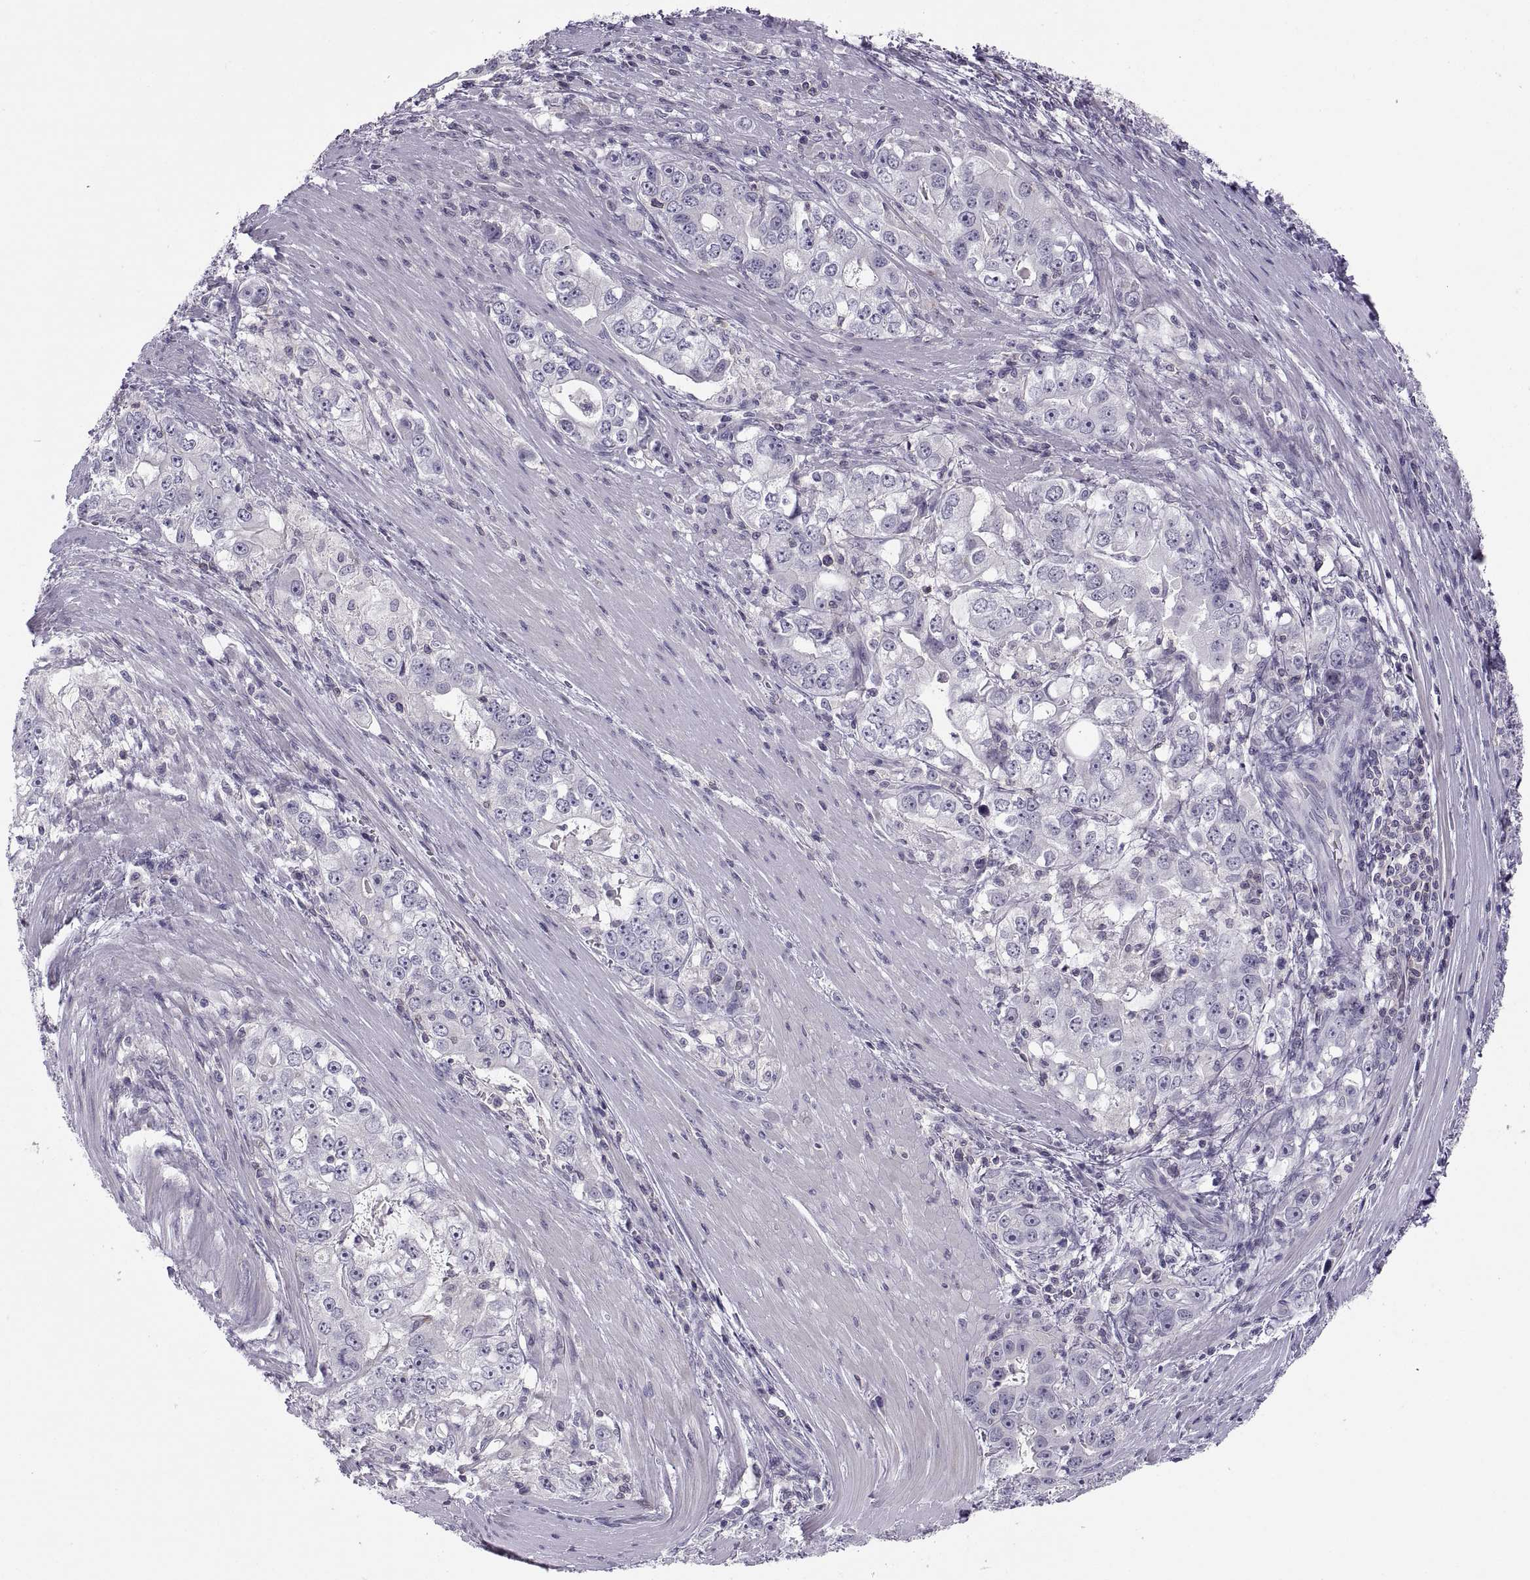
{"staining": {"intensity": "negative", "quantity": "none", "location": "none"}, "tissue": "stomach cancer", "cell_type": "Tumor cells", "image_type": "cancer", "snomed": [{"axis": "morphology", "description": "Adenocarcinoma, NOS"}, {"axis": "topography", "description": "Stomach, lower"}], "caption": "DAB (3,3'-diaminobenzidine) immunohistochemical staining of human stomach cancer shows no significant staining in tumor cells.", "gene": "TTC21A", "patient": {"sex": "female", "age": 72}}